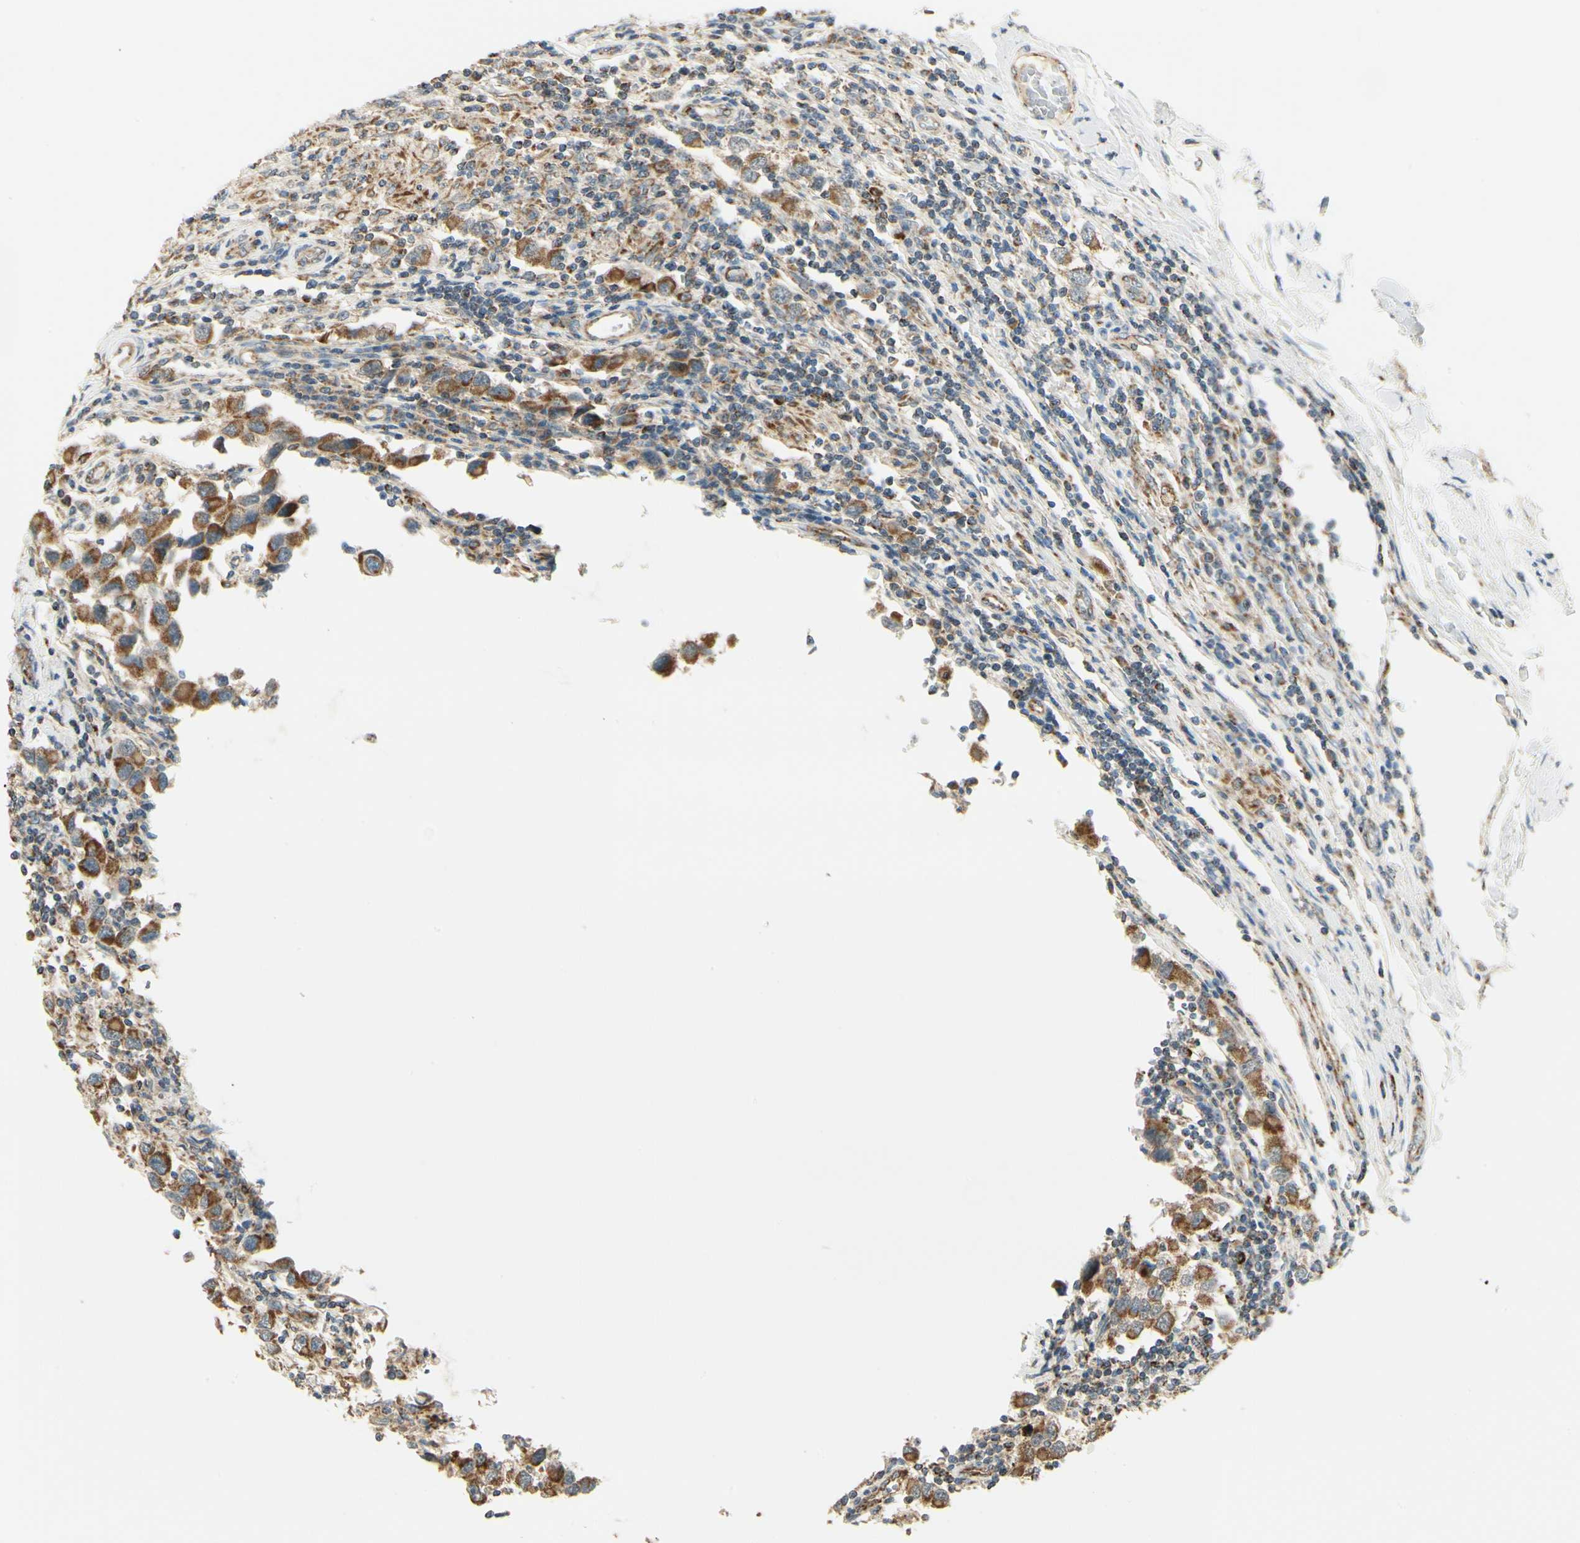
{"staining": {"intensity": "strong", "quantity": ">75%", "location": "cytoplasmic/membranous"}, "tissue": "testis cancer", "cell_type": "Tumor cells", "image_type": "cancer", "snomed": [{"axis": "morphology", "description": "Carcinoma, Embryonal, NOS"}, {"axis": "topography", "description": "Testis"}], "caption": "About >75% of tumor cells in human testis cancer display strong cytoplasmic/membranous protein expression as visualized by brown immunohistochemical staining.", "gene": "EPHB3", "patient": {"sex": "male", "age": 21}}